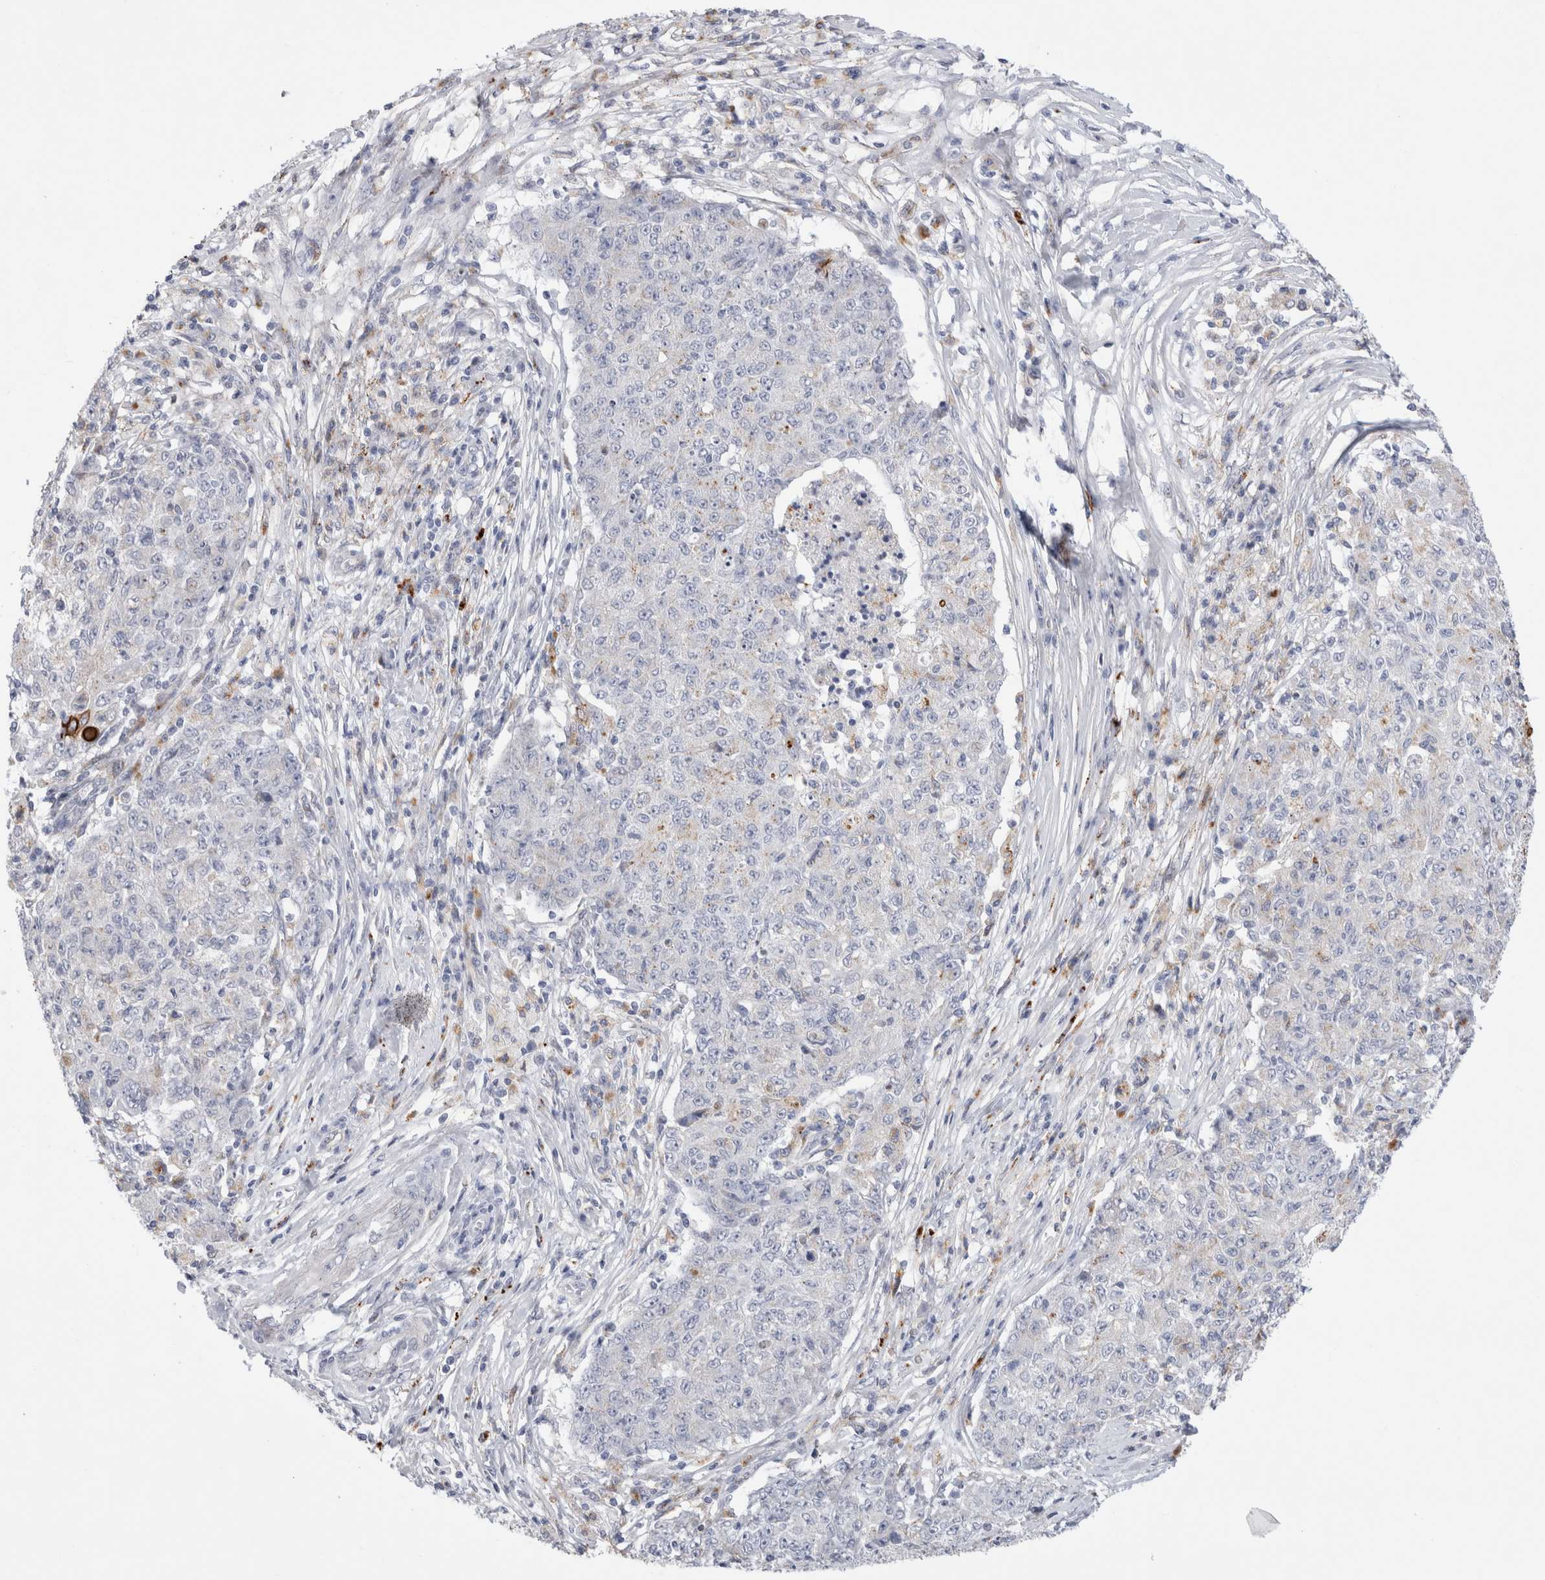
{"staining": {"intensity": "strong", "quantity": "<25%", "location": "cytoplasmic/membranous"}, "tissue": "ovarian cancer", "cell_type": "Tumor cells", "image_type": "cancer", "snomed": [{"axis": "morphology", "description": "Carcinoma, endometroid"}, {"axis": "topography", "description": "Ovary"}], "caption": "Approximately <25% of tumor cells in ovarian cancer demonstrate strong cytoplasmic/membranous protein expression as visualized by brown immunohistochemical staining.", "gene": "GAA", "patient": {"sex": "female", "age": 42}}